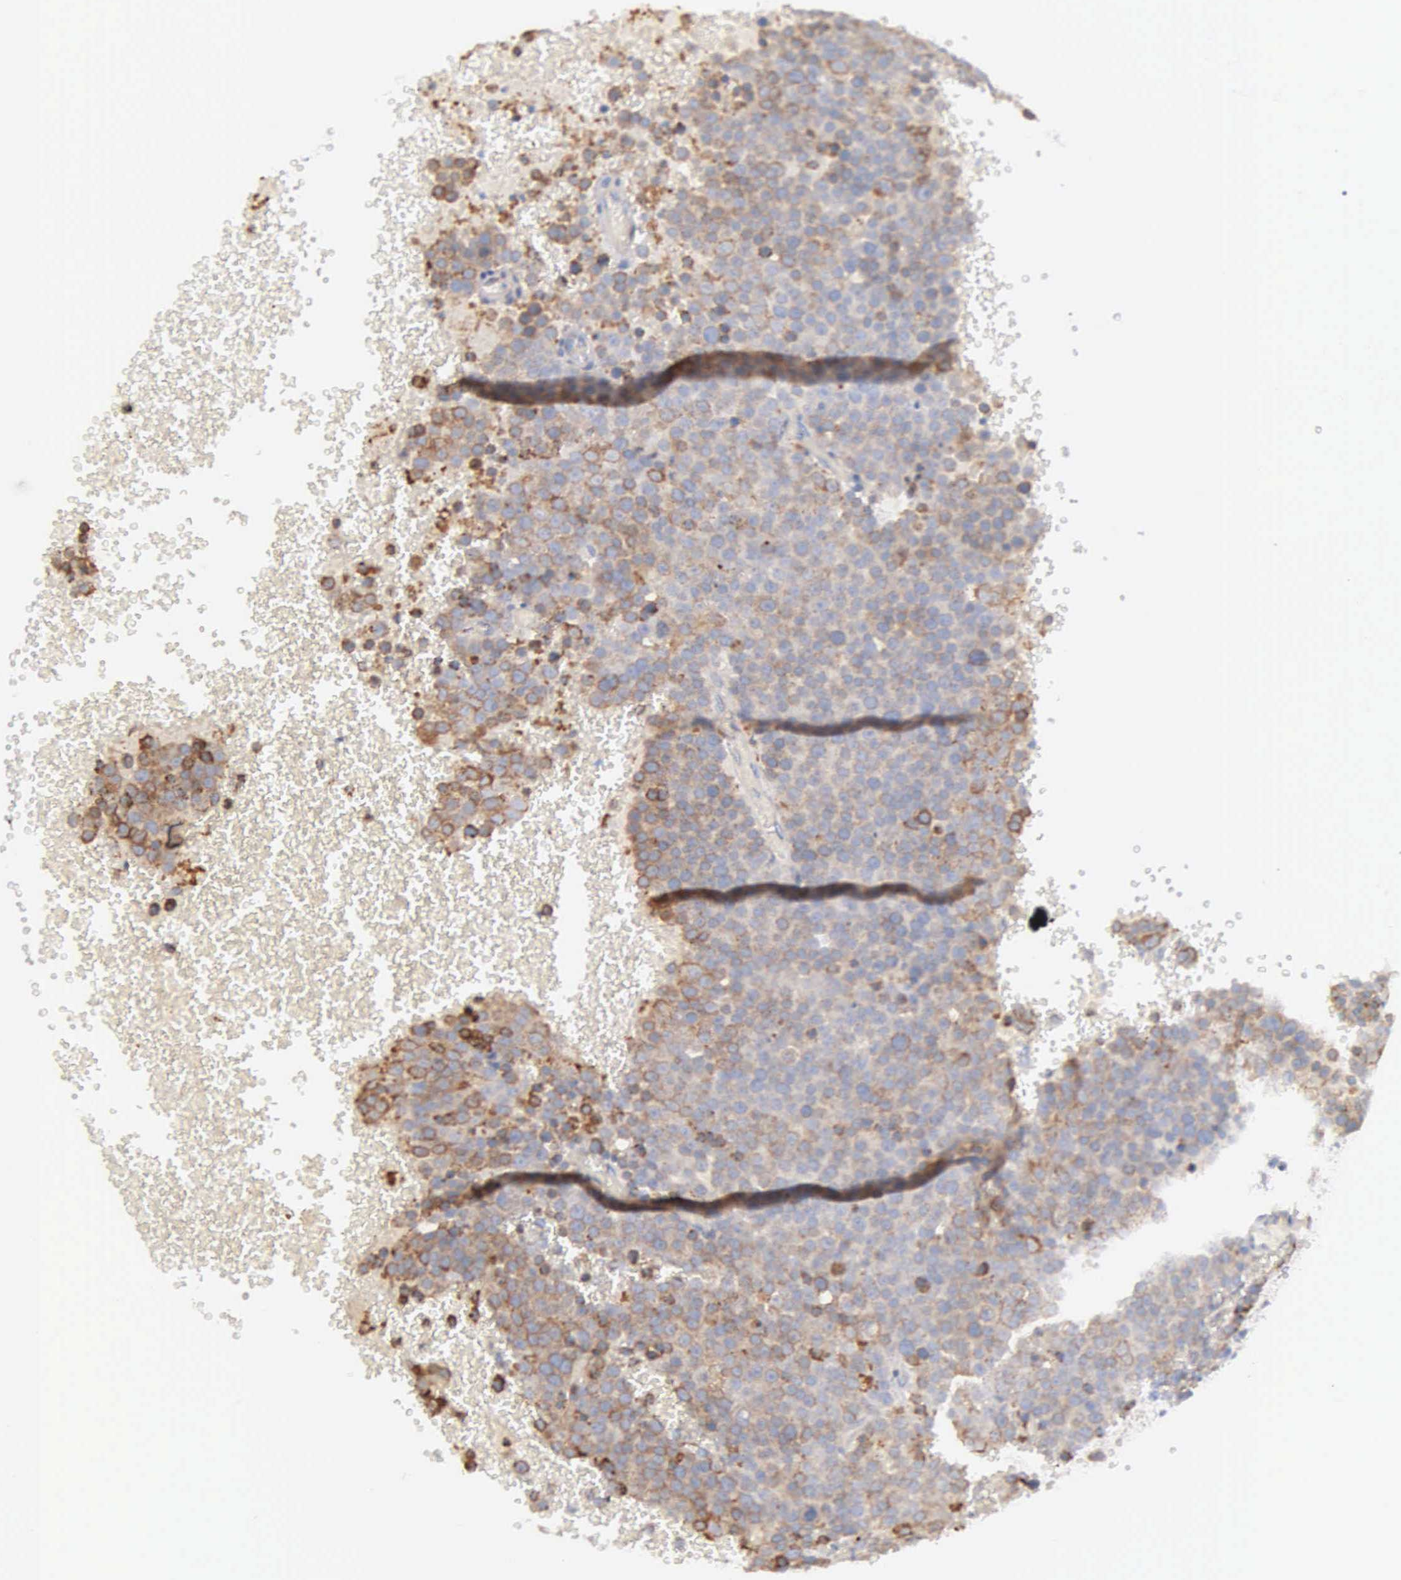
{"staining": {"intensity": "moderate", "quantity": "25%-75%", "location": "cytoplasmic/membranous"}, "tissue": "testis cancer", "cell_type": "Tumor cells", "image_type": "cancer", "snomed": [{"axis": "morphology", "description": "Seminoma, NOS"}, {"axis": "topography", "description": "Testis"}], "caption": "Testis cancer (seminoma) stained with DAB IHC displays medium levels of moderate cytoplasmic/membranous positivity in about 25%-75% of tumor cells.", "gene": "ZC3H12B", "patient": {"sex": "male", "age": 71}}